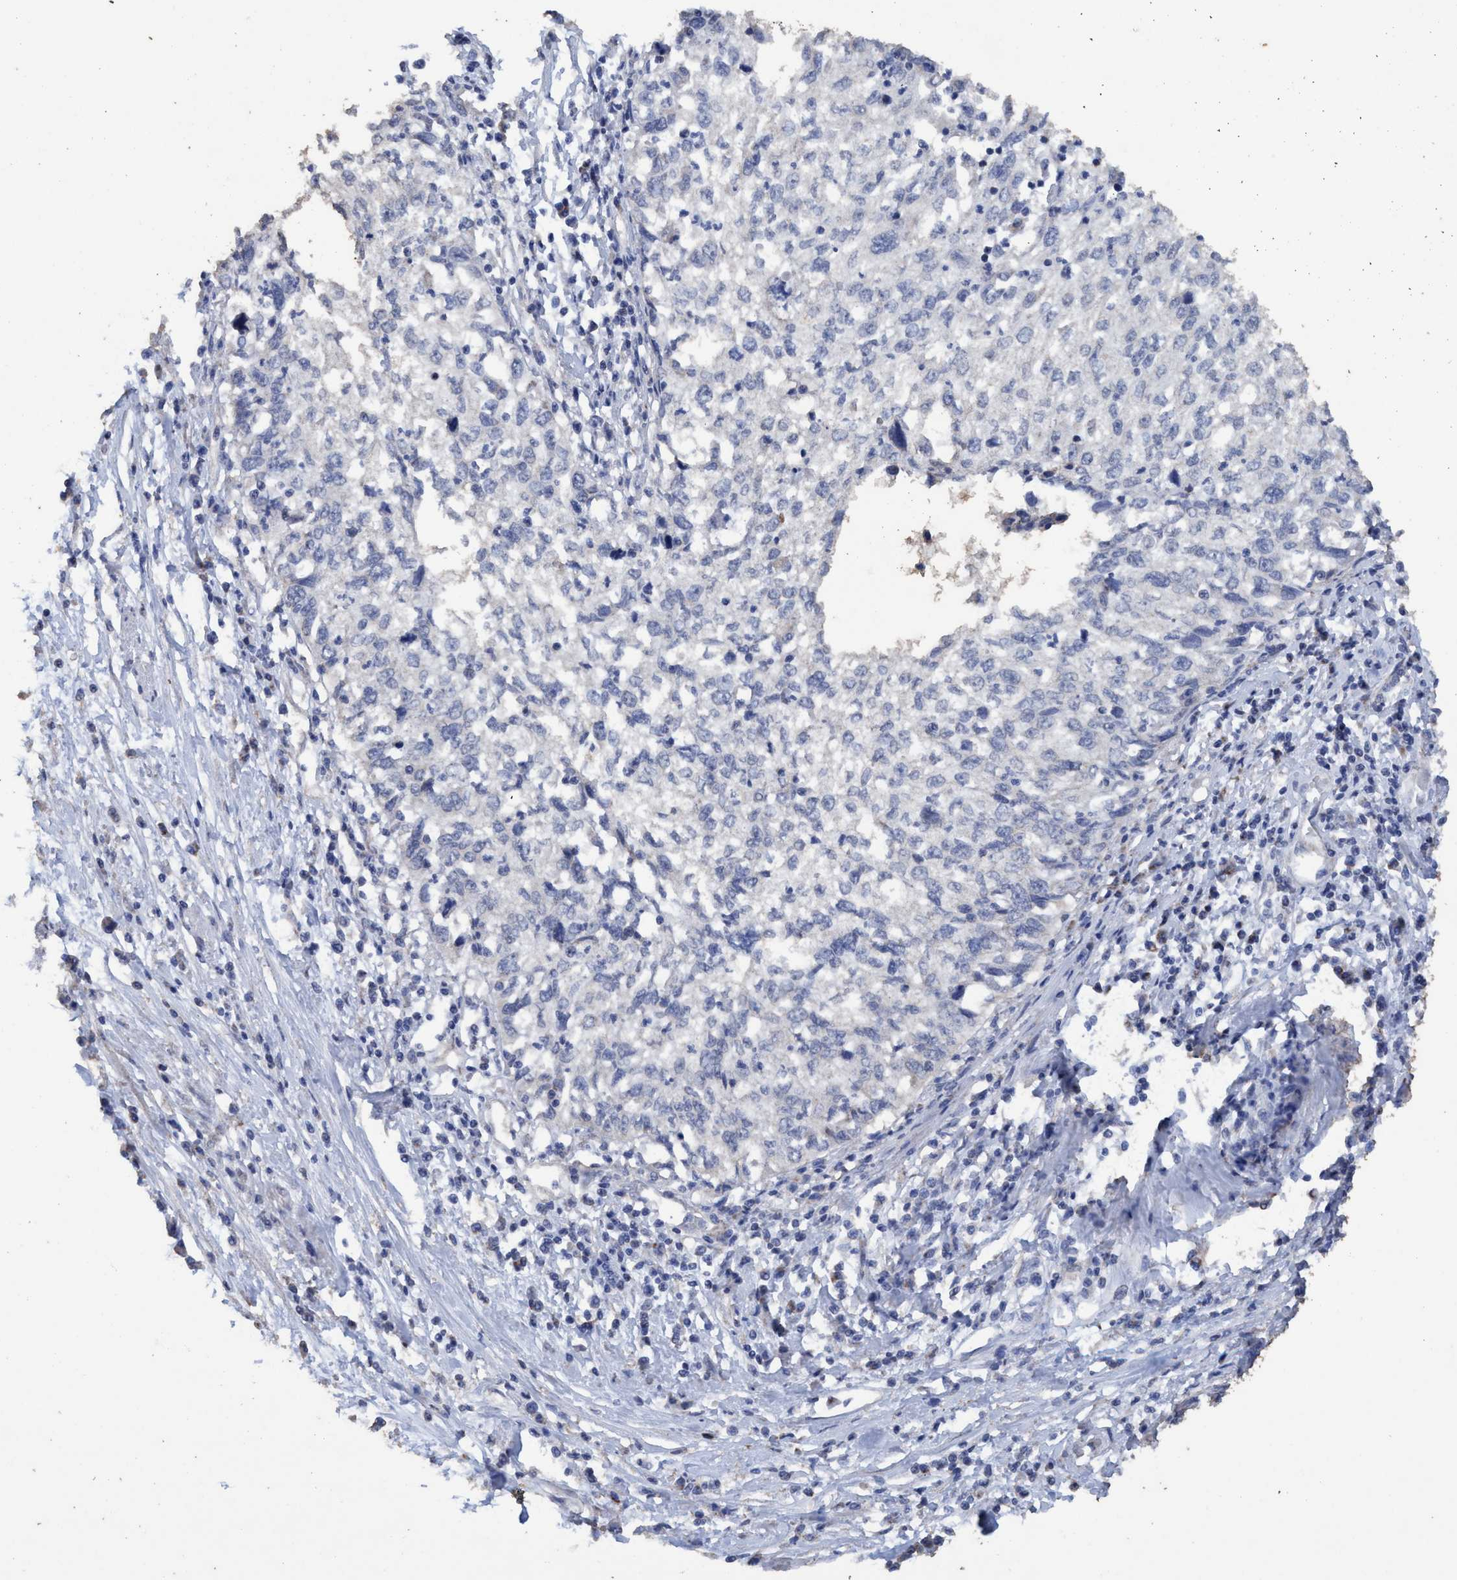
{"staining": {"intensity": "negative", "quantity": "none", "location": "none"}, "tissue": "cervical cancer", "cell_type": "Tumor cells", "image_type": "cancer", "snomed": [{"axis": "morphology", "description": "Squamous cell carcinoma, NOS"}, {"axis": "topography", "description": "Cervix"}], "caption": "Immunohistochemistry (IHC) photomicrograph of cervical squamous cell carcinoma stained for a protein (brown), which reveals no positivity in tumor cells.", "gene": "RSAD1", "patient": {"sex": "female", "age": 57}}